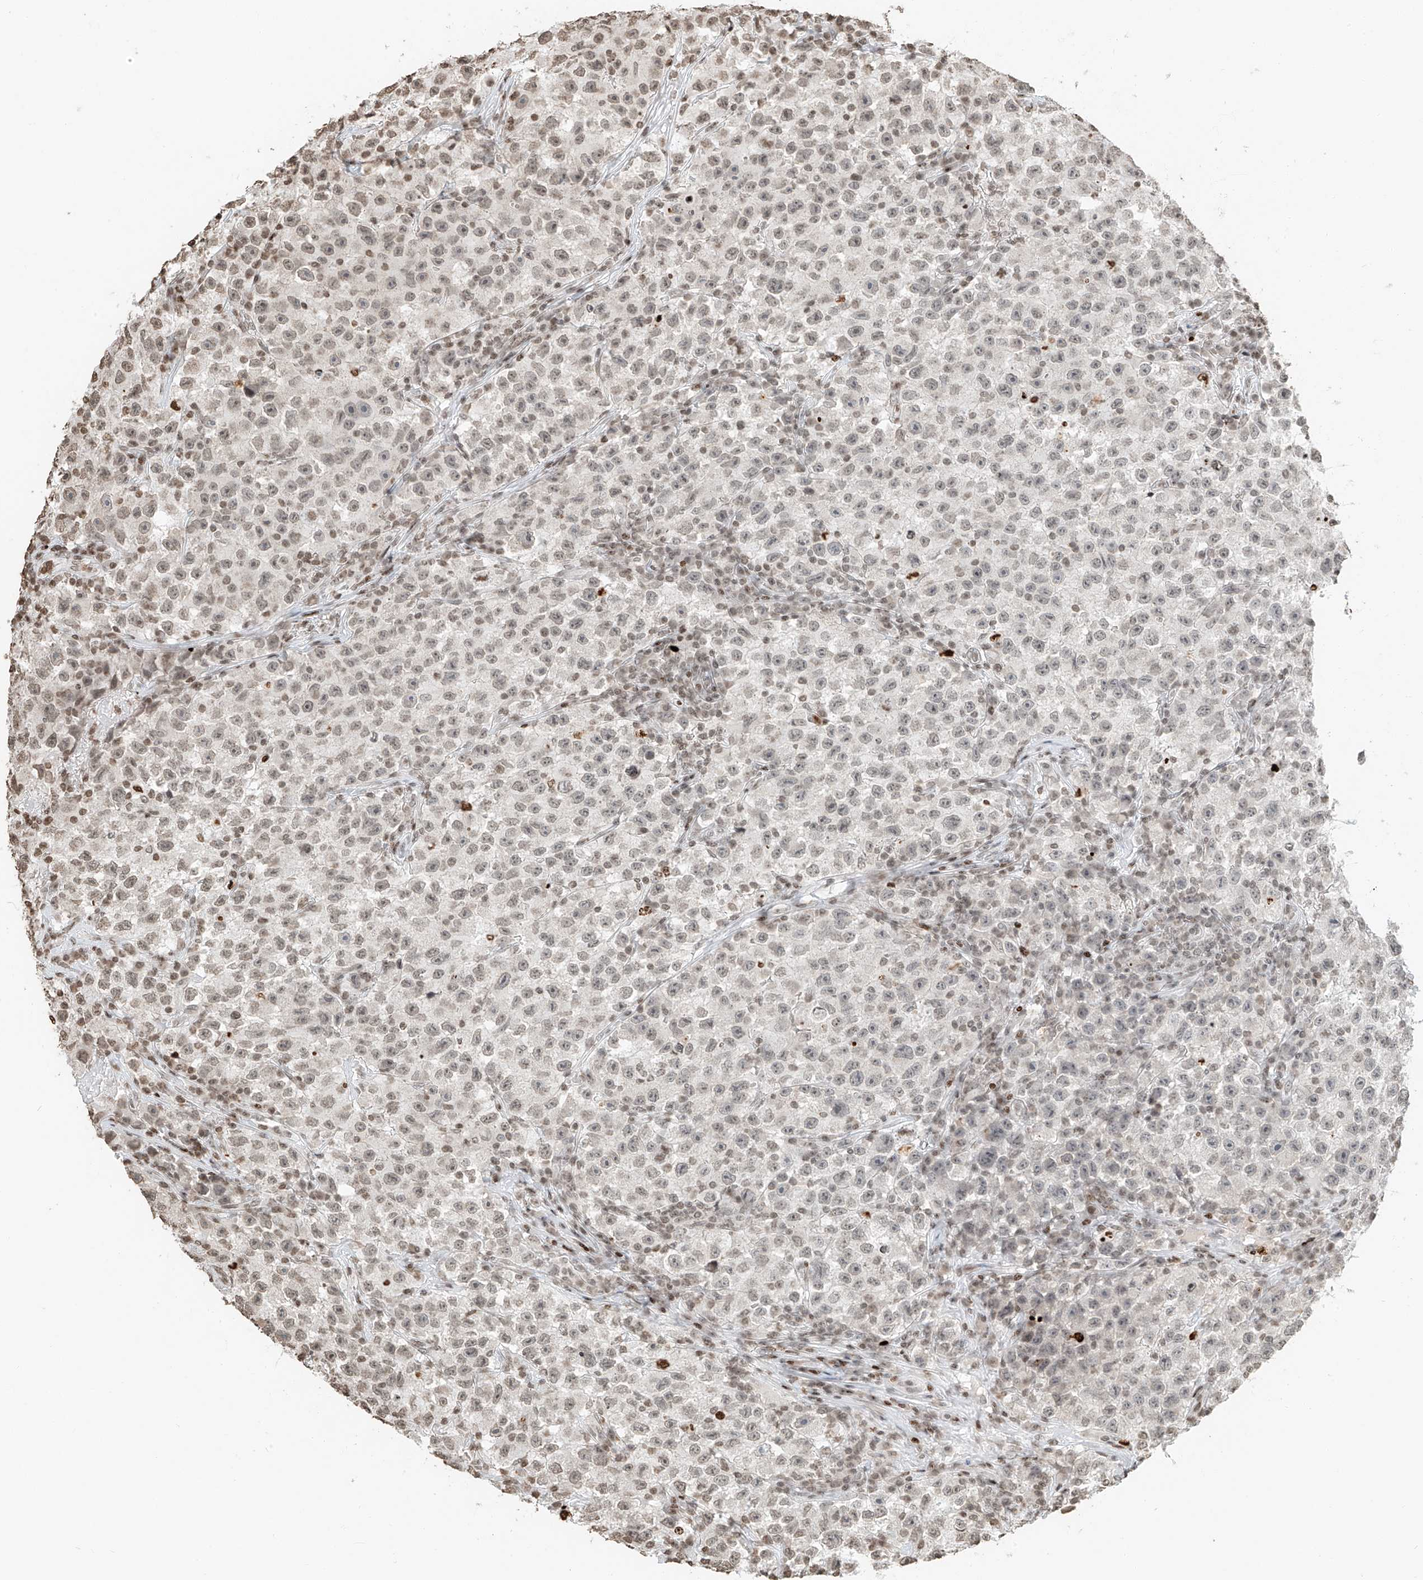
{"staining": {"intensity": "weak", "quantity": "<25%", "location": "nuclear"}, "tissue": "testis cancer", "cell_type": "Tumor cells", "image_type": "cancer", "snomed": [{"axis": "morphology", "description": "Seminoma, NOS"}, {"axis": "topography", "description": "Testis"}], "caption": "High power microscopy photomicrograph of an immunohistochemistry (IHC) histopathology image of seminoma (testis), revealing no significant expression in tumor cells.", "gene": "C17orf58", "patient": {"sex": "male", "age": 22}}